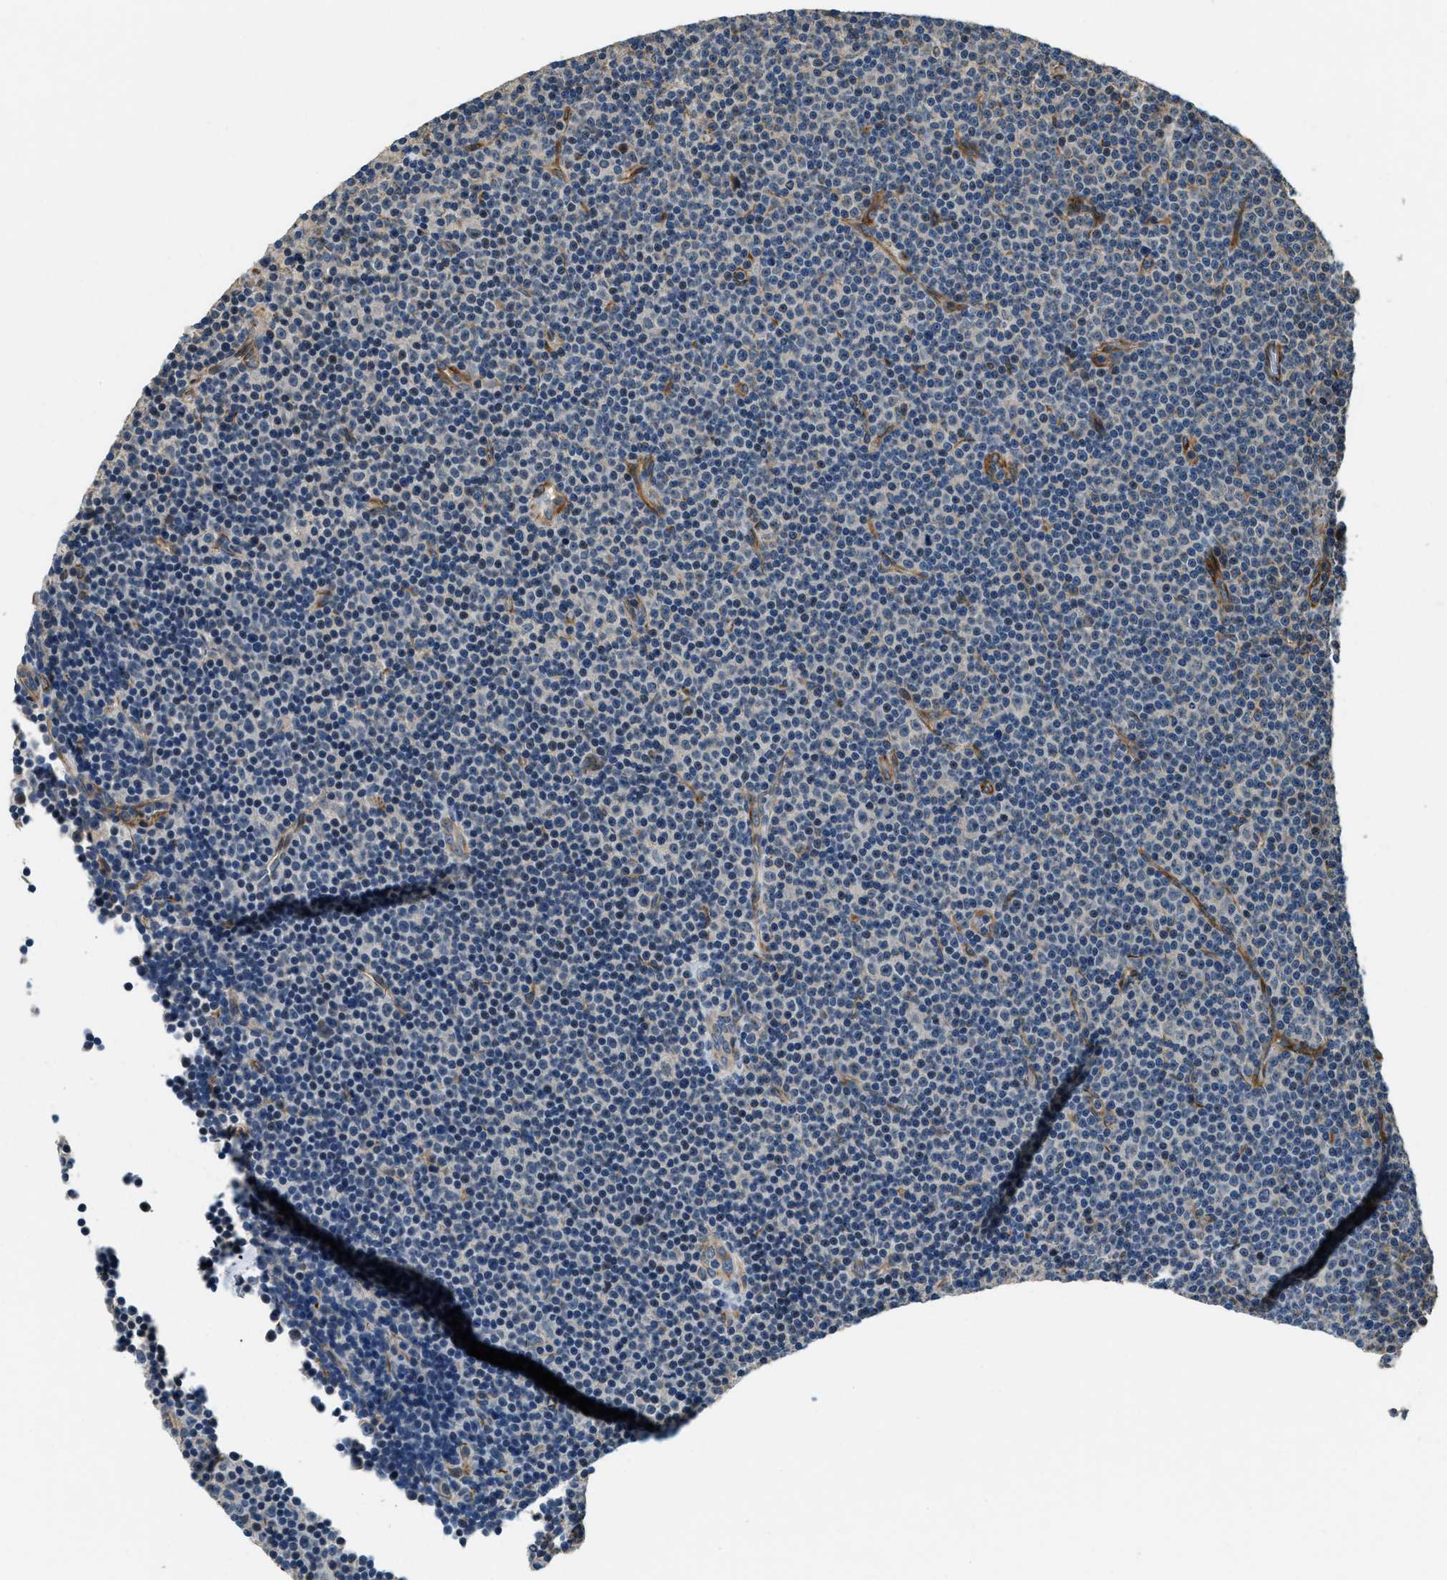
{"staining": {"intensity": "negative", "quantity": "none", "location": "none"}, "tissue": "lymphoma", "cell_type": "Tumor cells", "image_type": "cancer", "snomed": [{"axis": "morphology", "description": "Malignant lymphoma, non-Hodgkin's type, Low grade"}, {"axis": "topography", "description": "Lymph node"}], "caption": "Tumor cells show no significant protein staining in malignant lymphoma, non-Hodgkin's type (low-grade).", "gene": "ALOX12", "patient": {"sex": "female", "age": 67}}